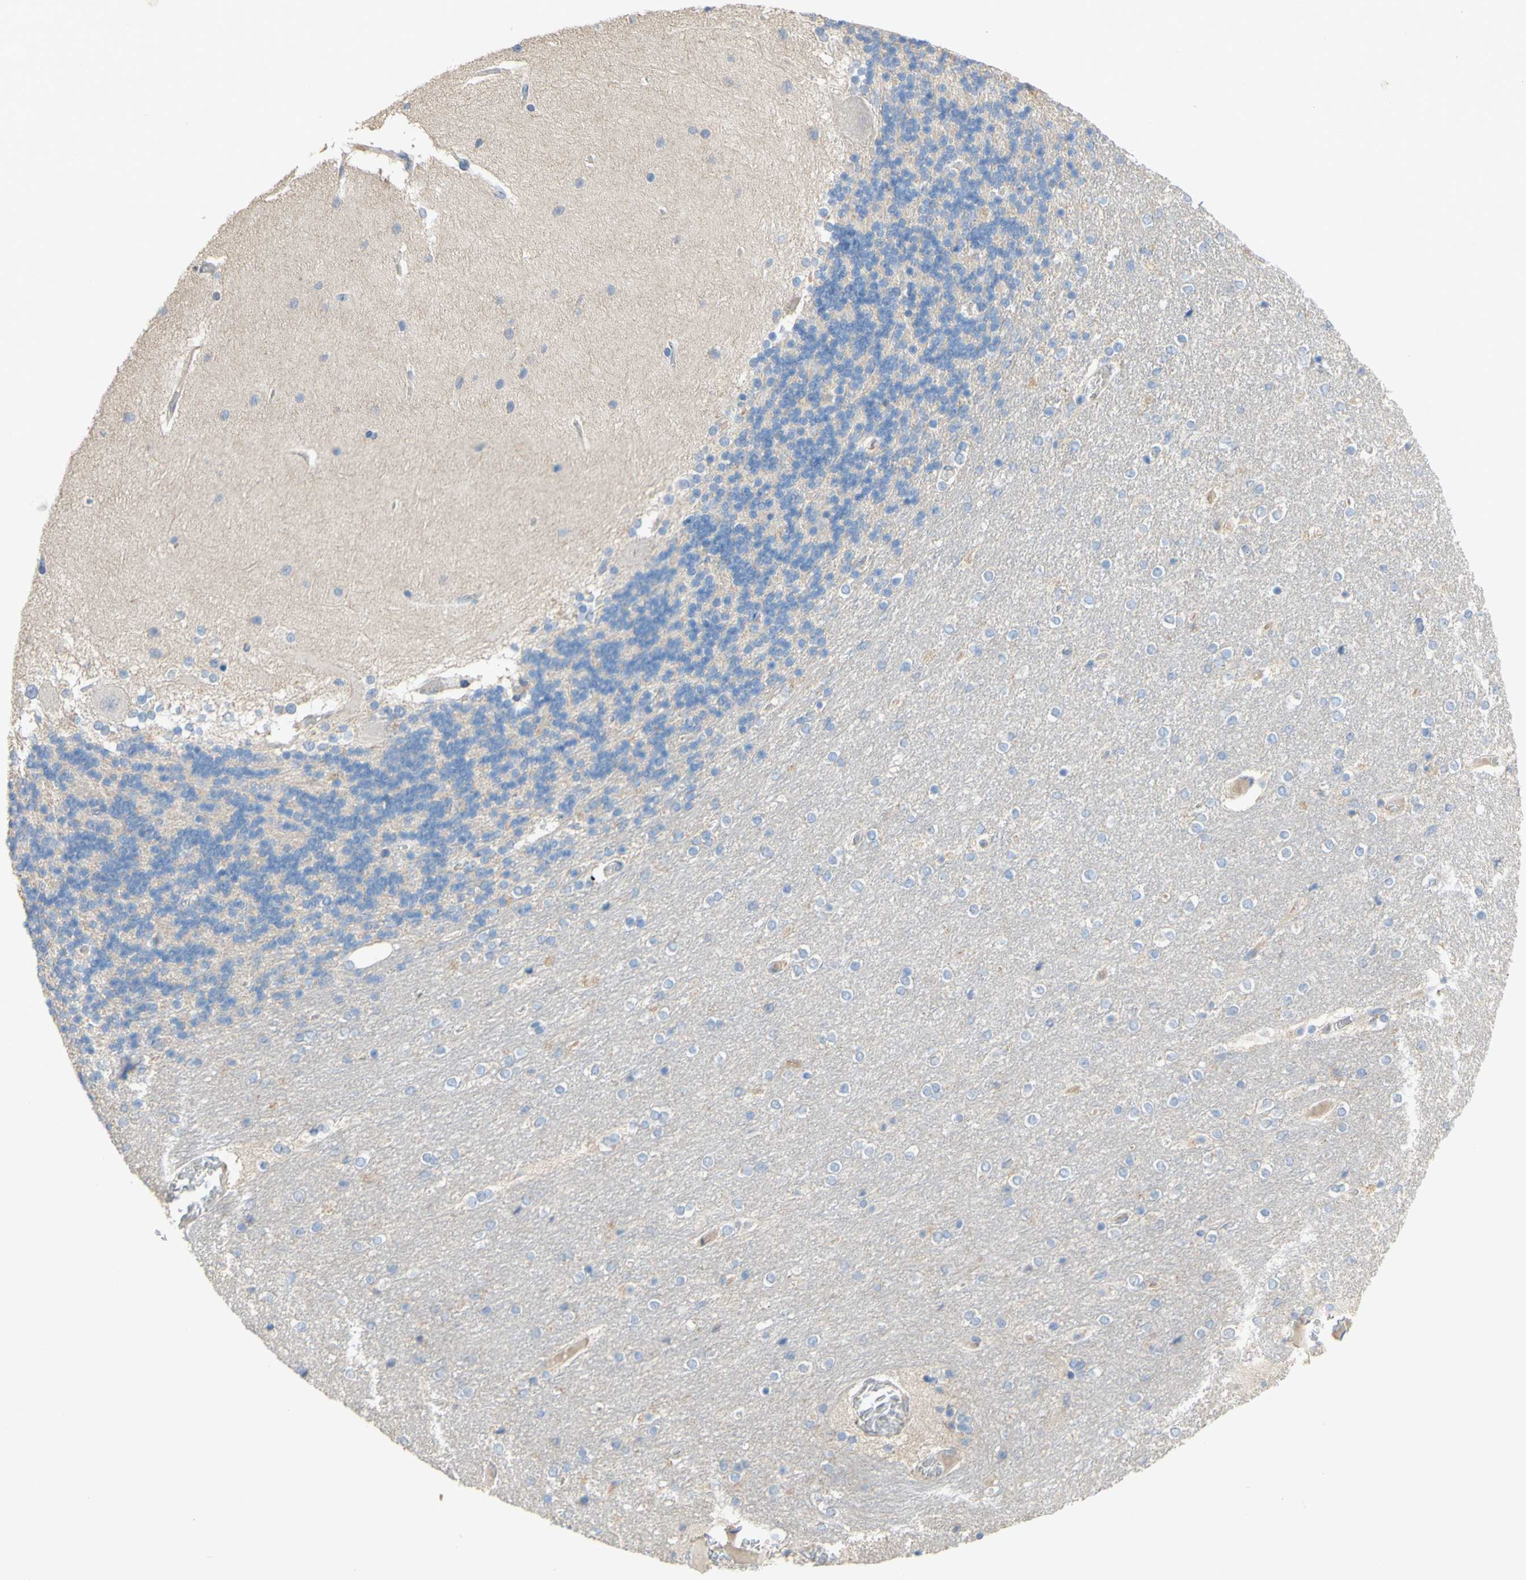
{"staining": {"intensity": "weak", "quantity": "<25%", "location": "cytoplasmic/membranous"}, "tissue": "cerebellum", "cell_type": "Cells in granular layer", "image_type": "normal", "snomed": [{"axis": "morphology", "description": "Normal tissue, NOS"}, {"axis": "topography", "description": "Cerebellum"}], "caption": "An immunohistochemistry micrograph of unremarkable cerebellum is shown. There is no staining in cells in granular layer of cerebellum.", "gene": "CDCP1", "patient": {"sex": "female", "age": 54}}